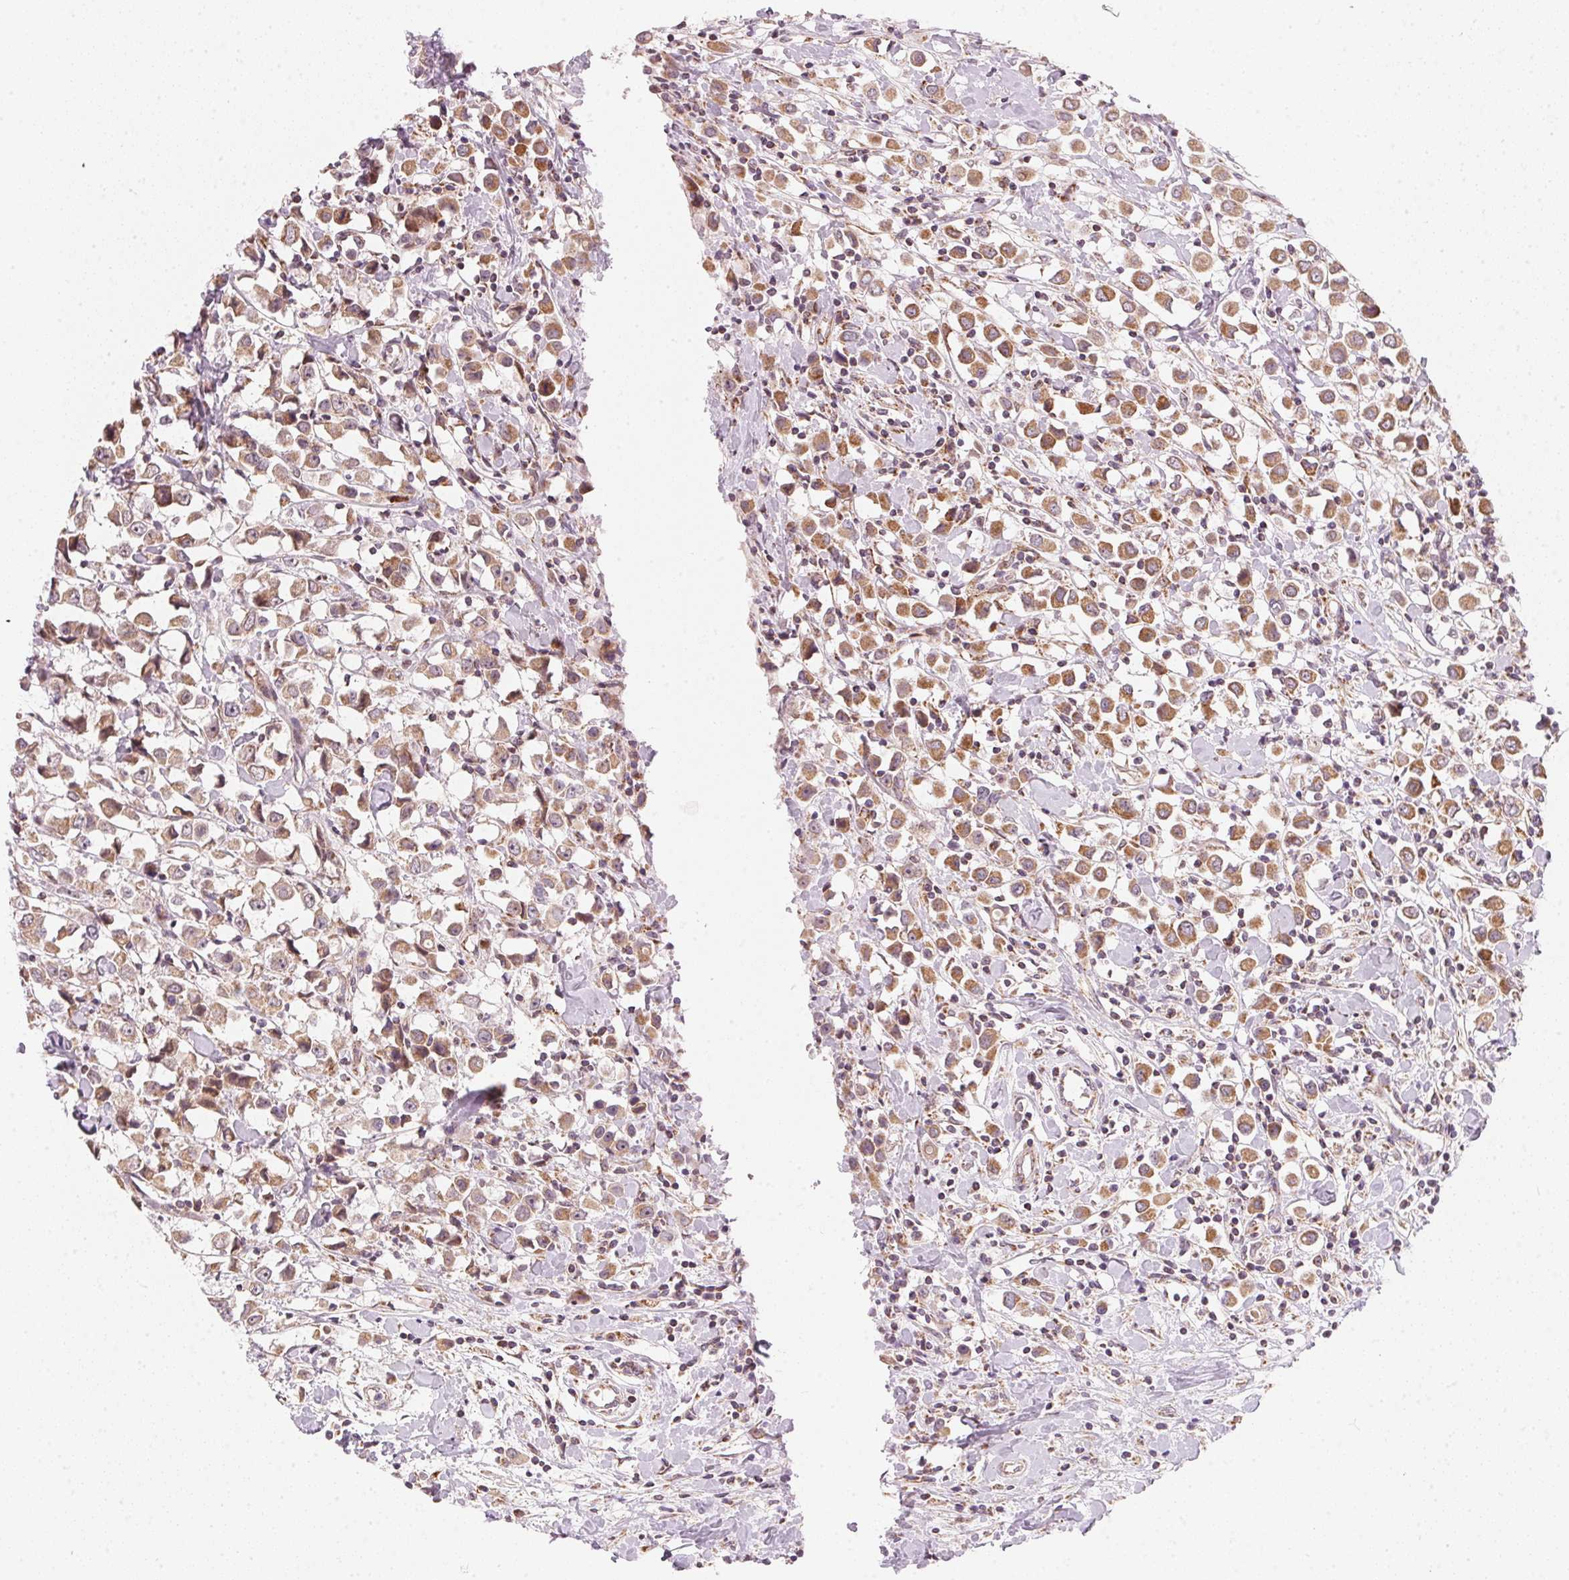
{"staining": {"intensity": "moderate", "quantity": ">75%", "location": "cytoplasmic/membranous"}, "tissue": "breast cancer", "cell_type": "Tumor cells", "image_type": "cancer", "snomed": [{"axis": "morphology", "description": "Duct carcinoma"}, {"axis": "topography", "description": "Breast"}], "caption": "Immunohistochemistry staining of breast cancer (invasive ductal carcinoma), which displays medium levels of moderate cytoplasmic/membranous staining in about >75% of tumor cells indicating moderate cytoplasmic/membranous protein expression. The staining was performed using DAB (3,3'-diaminobenzidine) (brown) for protein detection and nuclei were counterstained in hematoxylin (blue).", "gene": "COQ7", "patient": {"sex": "female", "age": 61}}